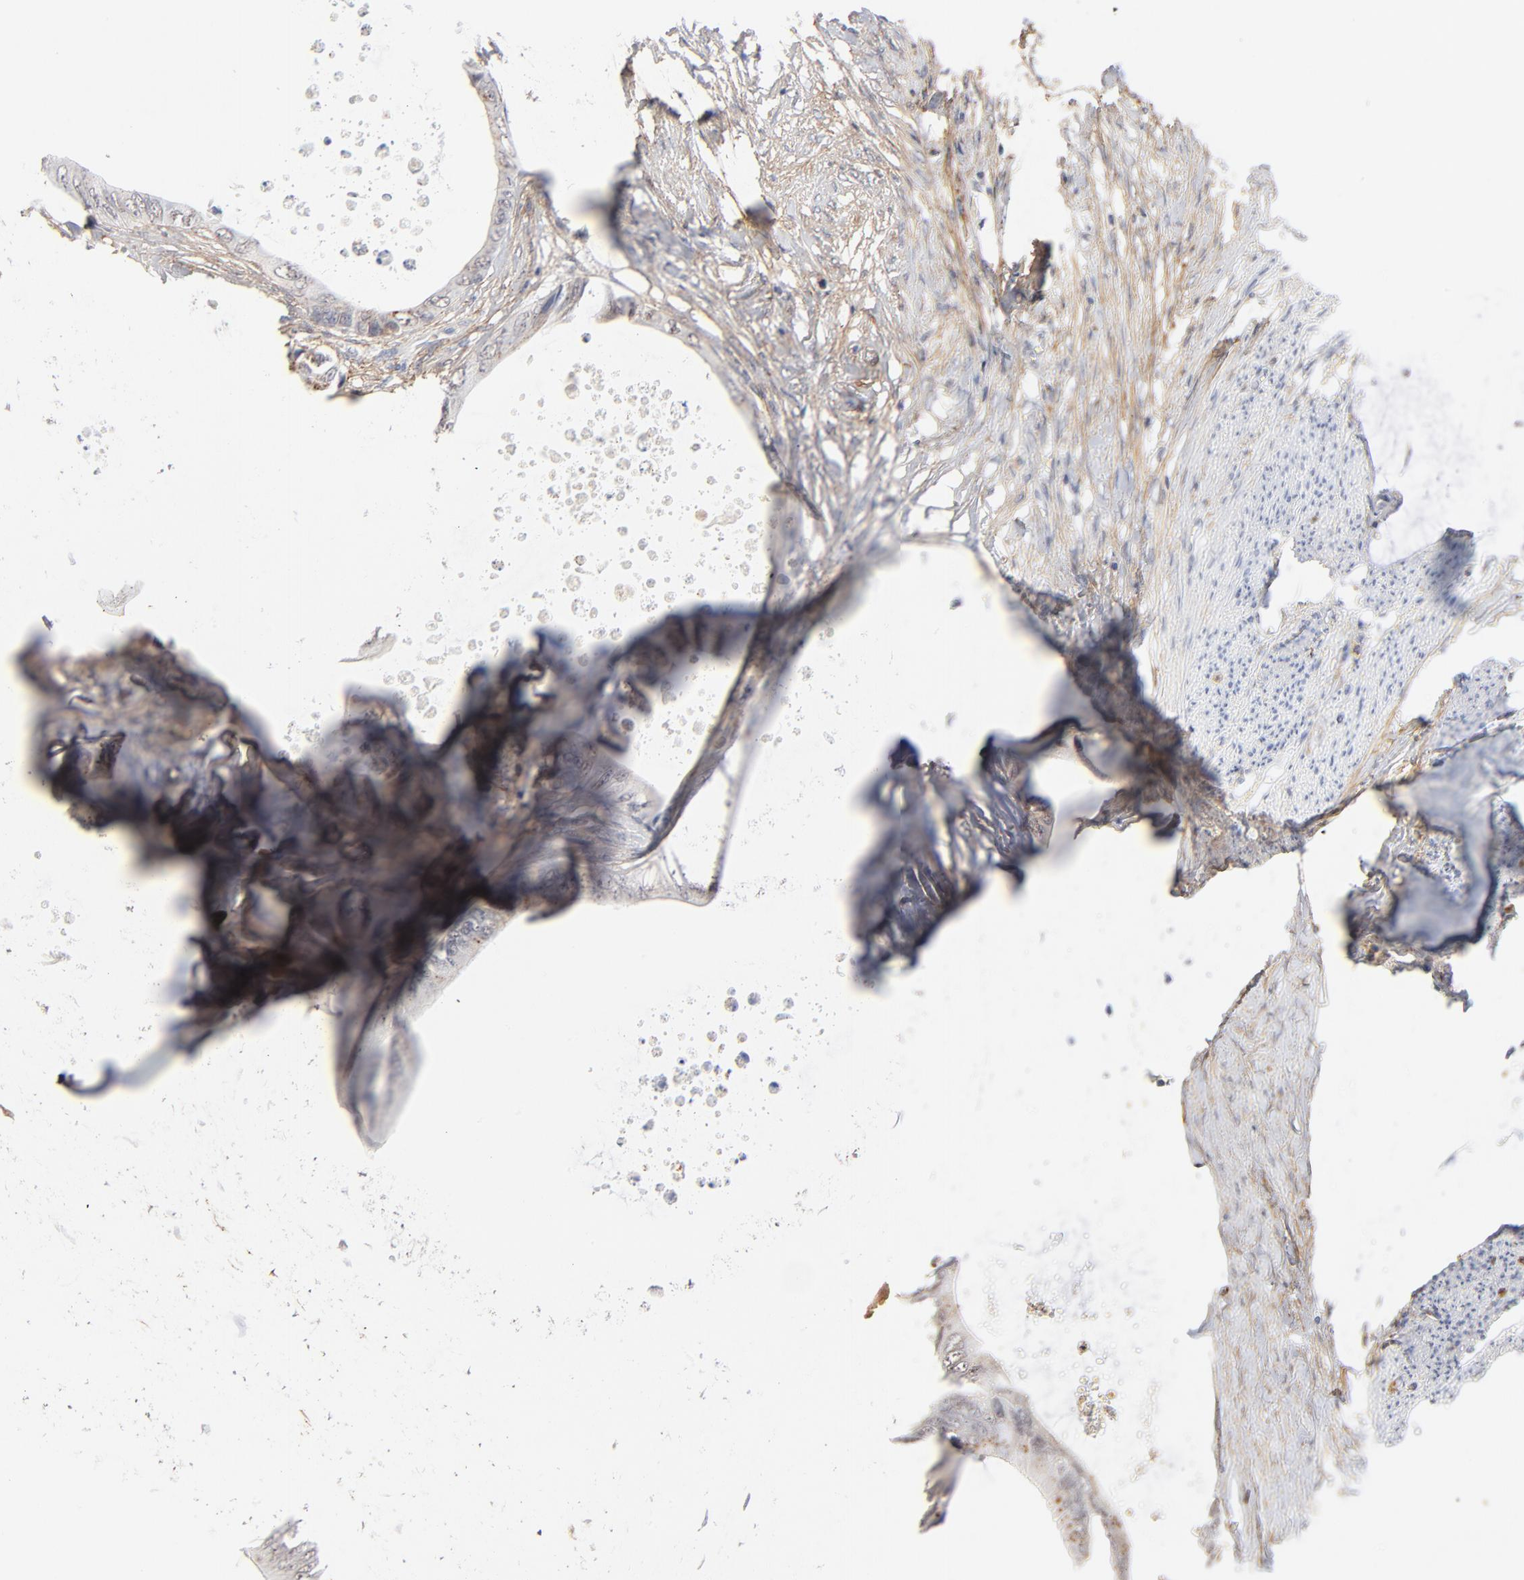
{"staining": {"intensity": "negative", "quantity": "none", "location": "none"}, "tissue": "colorectal cancer", "cell_type": "Tumor cells", "image_type": "cancer", "snomed": [{"axis": "morphology", "description": "Normal tissue, NOS"}, {"axis": "morphology", "description": "Adenocarcinoma, NOS"}, {"axis": "topography", "description": "Rectum"}, {"axis": "topography", "description": "Peripheral nerve tissue"}], "caption": "This is an immunohistochemistry (IHC) histopathology image of human colorectal cancer. There is no expression in tumor cells.", "gene": "LTBP2", "patient": {"sex": "female", "age": 77}}